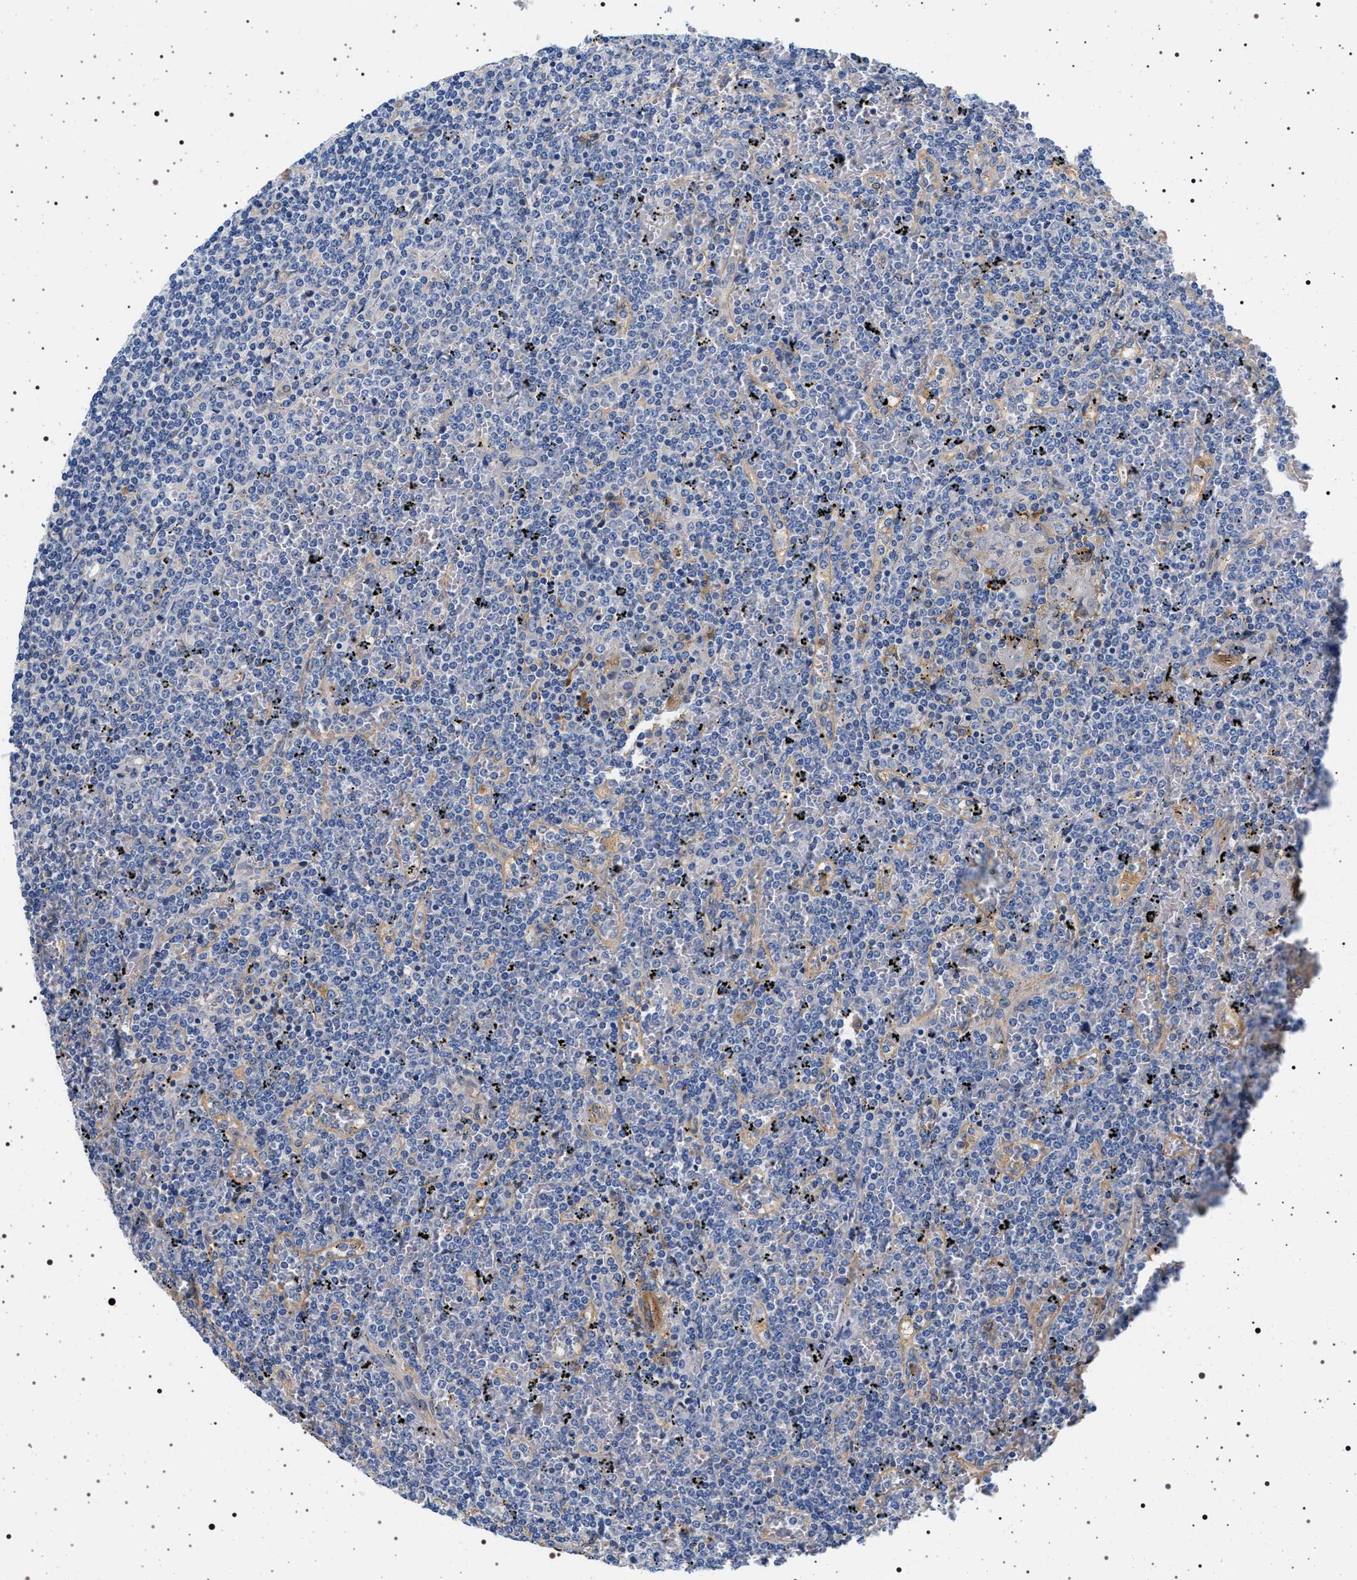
{"staining": {"intensity": "negative", "quantity": "none", "location": "none"}, "tissue": "lymphoma", "cell_type": "Tumor cells", "image_type": "cancer", "snomed": [{"axis": "morphology", "description": "Malignant lymphoma, non-Hodgkin's type, Low grade"}, {"axis": "topography", "description": "Spleen"}], "caption": "Immunohistochemistry histopathology image of human malignant lymphoma, non-Hodgkin's type (low-grade) stained for a protein (brown), which shows no expression in tumor cells. (Immunohistochemistry (ihc), brightfield microscopy, high magnification).", "gene": "HSD17B1", "patient": {"sex": "female", "age": 19}}